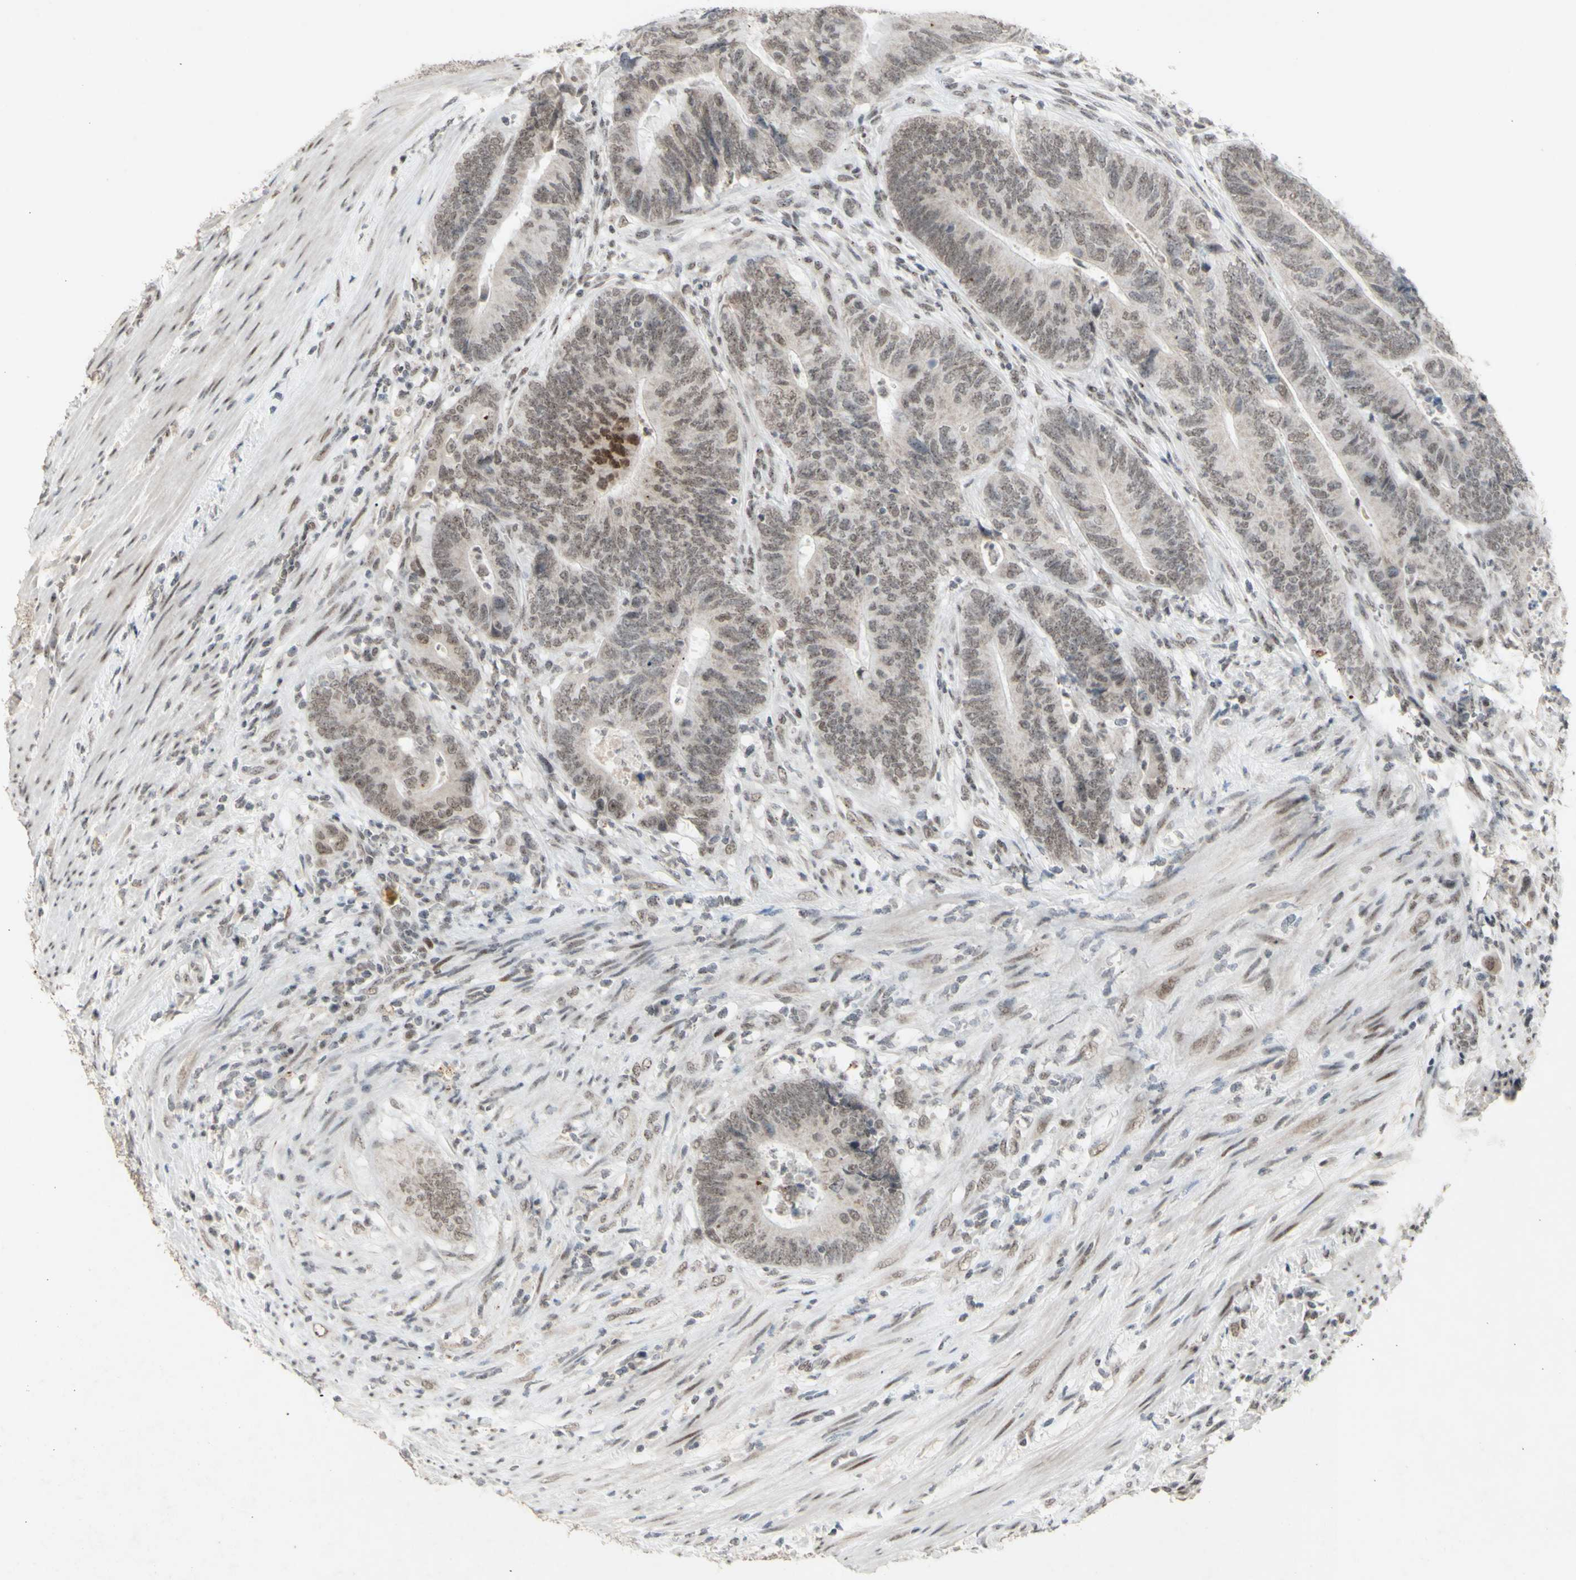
{"staining": {"intensity": "weak", "quantity": "25%-75%", "location": "cytoplasmic/membranous,nuclear"}, "tissue": "colorectal cancer", "cell_type": "Tumor cells", "image_type": "cancer", "snomed": [{"axis": "morphology", "description": "Normal tissue, NOS"}, {"axis": "morphology", "description": "Adenocarcinoma, NOS"}, {"axis": "topography", "description": "Colon"}], "caption": "Colorectal cancer (adenocarcinoma) was stained to show a protein in brown. There is low levels of weak cytoplasmic/membranous and nuclear positivity in approximately 25%-75% of tumor cells.", "gene": "CENPB", "patient": {"sex": "male", "age": 56}}